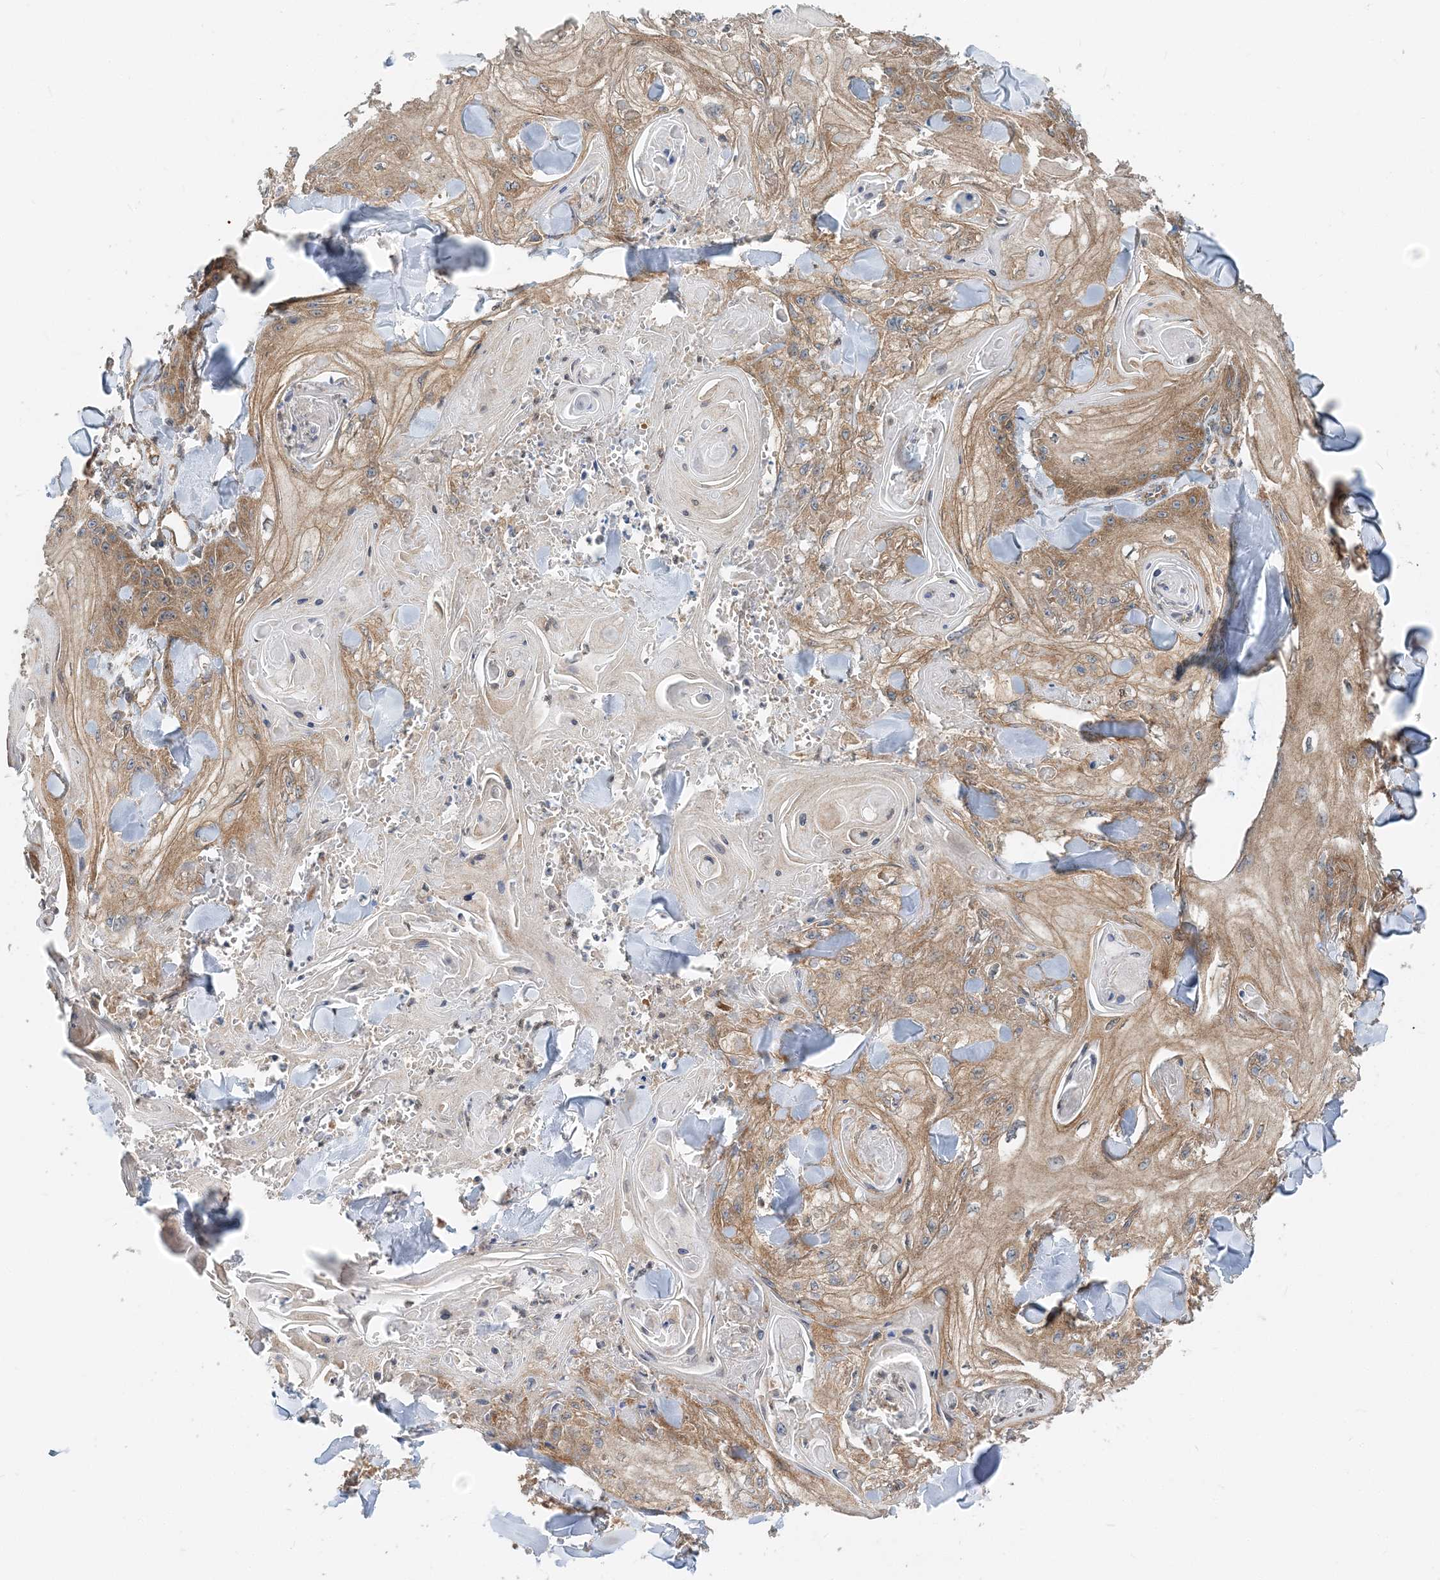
{"staining": {"intensity": "moderate", "quantity": ">75%", "location": "cytoplasmic/membranous"}, "tissue": "skin cancer", "cell_type": "Tumor cells", "image_type": "cancer", "snomed": [{"axis": "morphology", "description": "Squamous cell carcinoma, NOS"}, {"axis": "topography", "description": "Skin"}], "caption": "Tumor cells demonstrate medium levels of moderate cytoplasmic/membranous positivity in about >75% of cells in skin cancer.", "gene": "MOB4", "patient": {"sex": "male", "age": 74}}